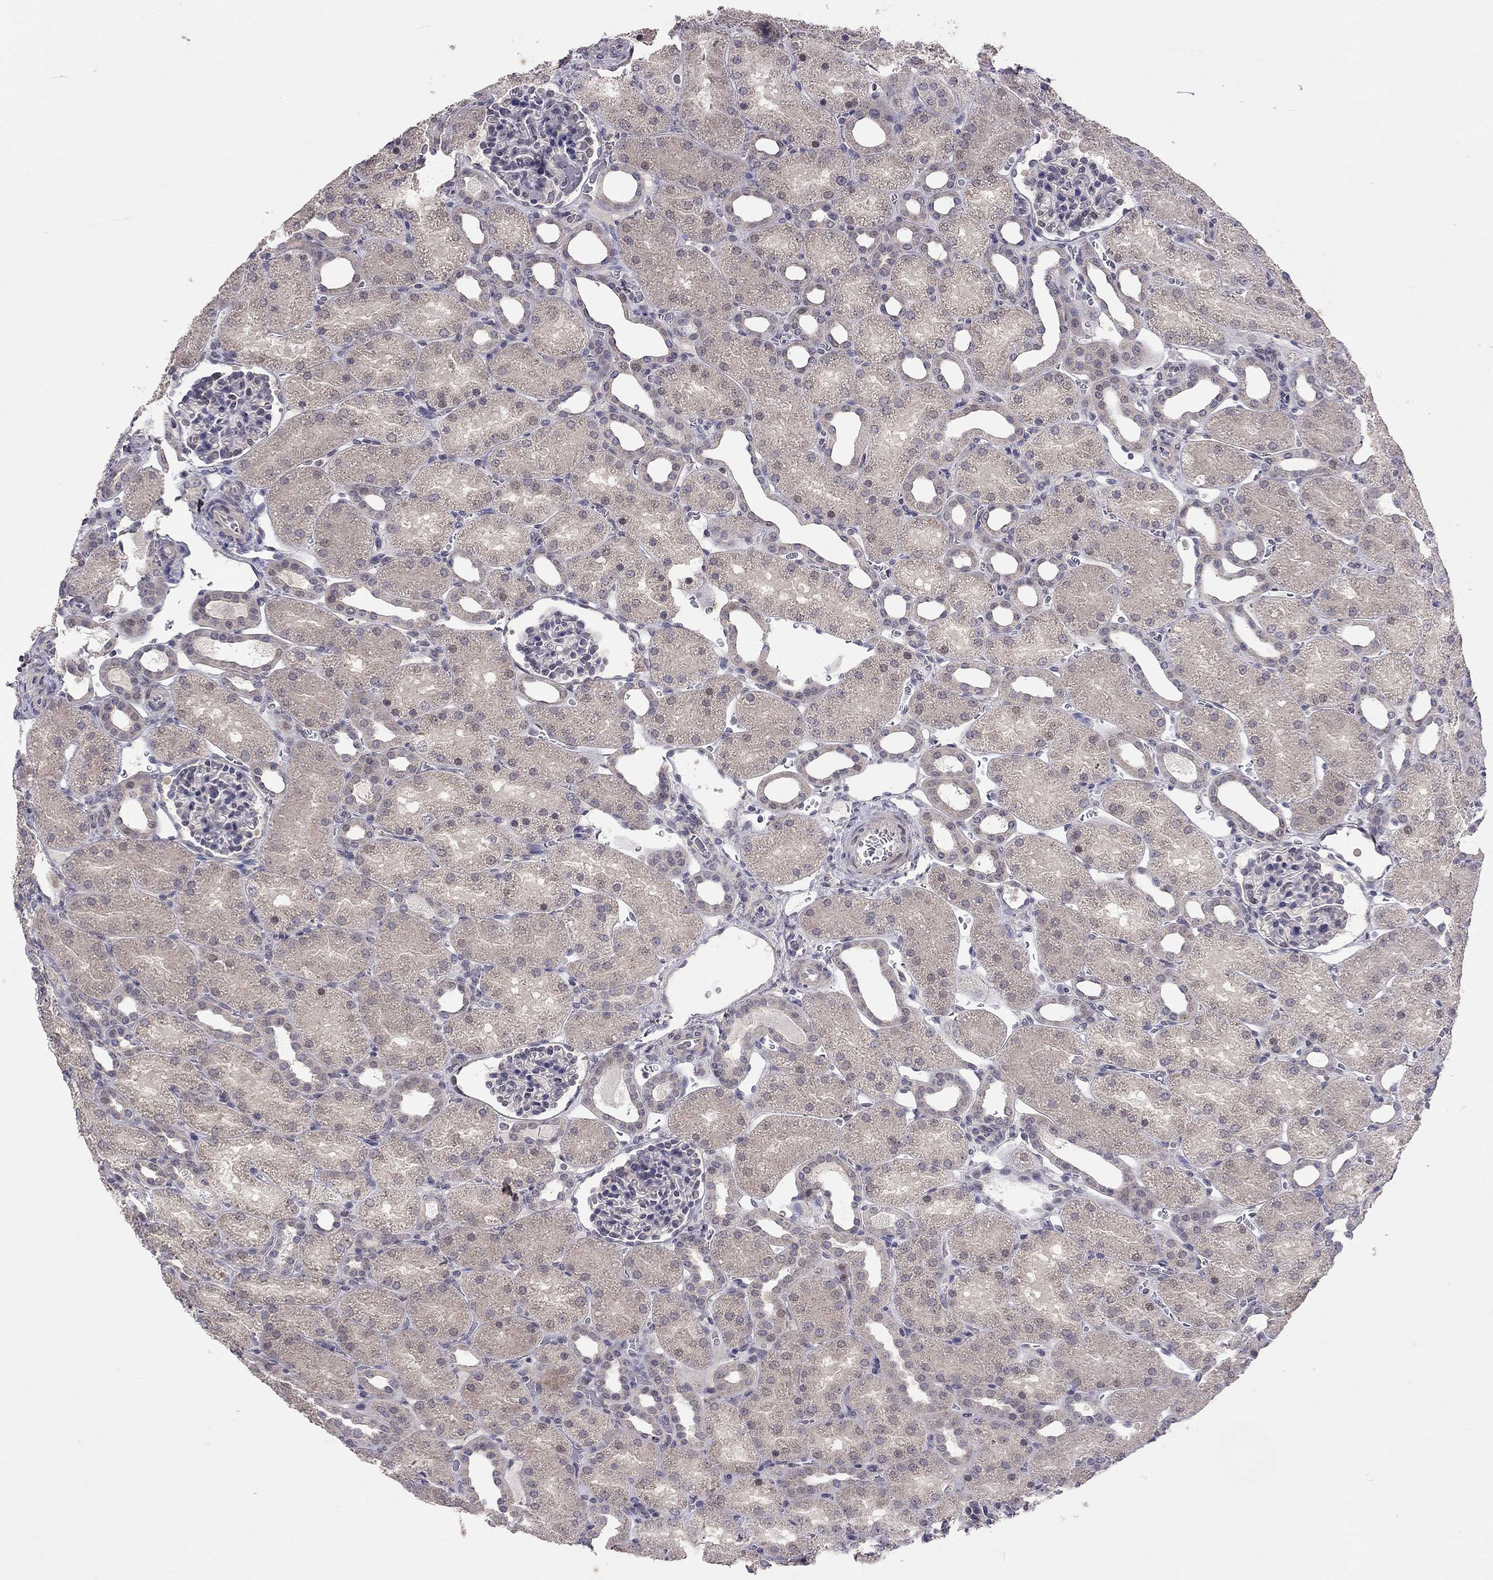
{"staining": {"intensity": "negative", "quantity": "none", "location": "none"}, "tissue": "kidney", "cell_type": "Cells in glomeruli", "image_type": "normal", "snomed": [{"axis": "morphology", "description": "Normal tissue, NOS"}, {"axis": "topography", "description": "Kidney"}], "caption": "Immunohistochemistry histopathology image of normal kidney stained for a protein (brown), which shows no staining in cells in glomeruli.", "gene": "ESR2", "patient": {"sex": "male", "age": 2}}